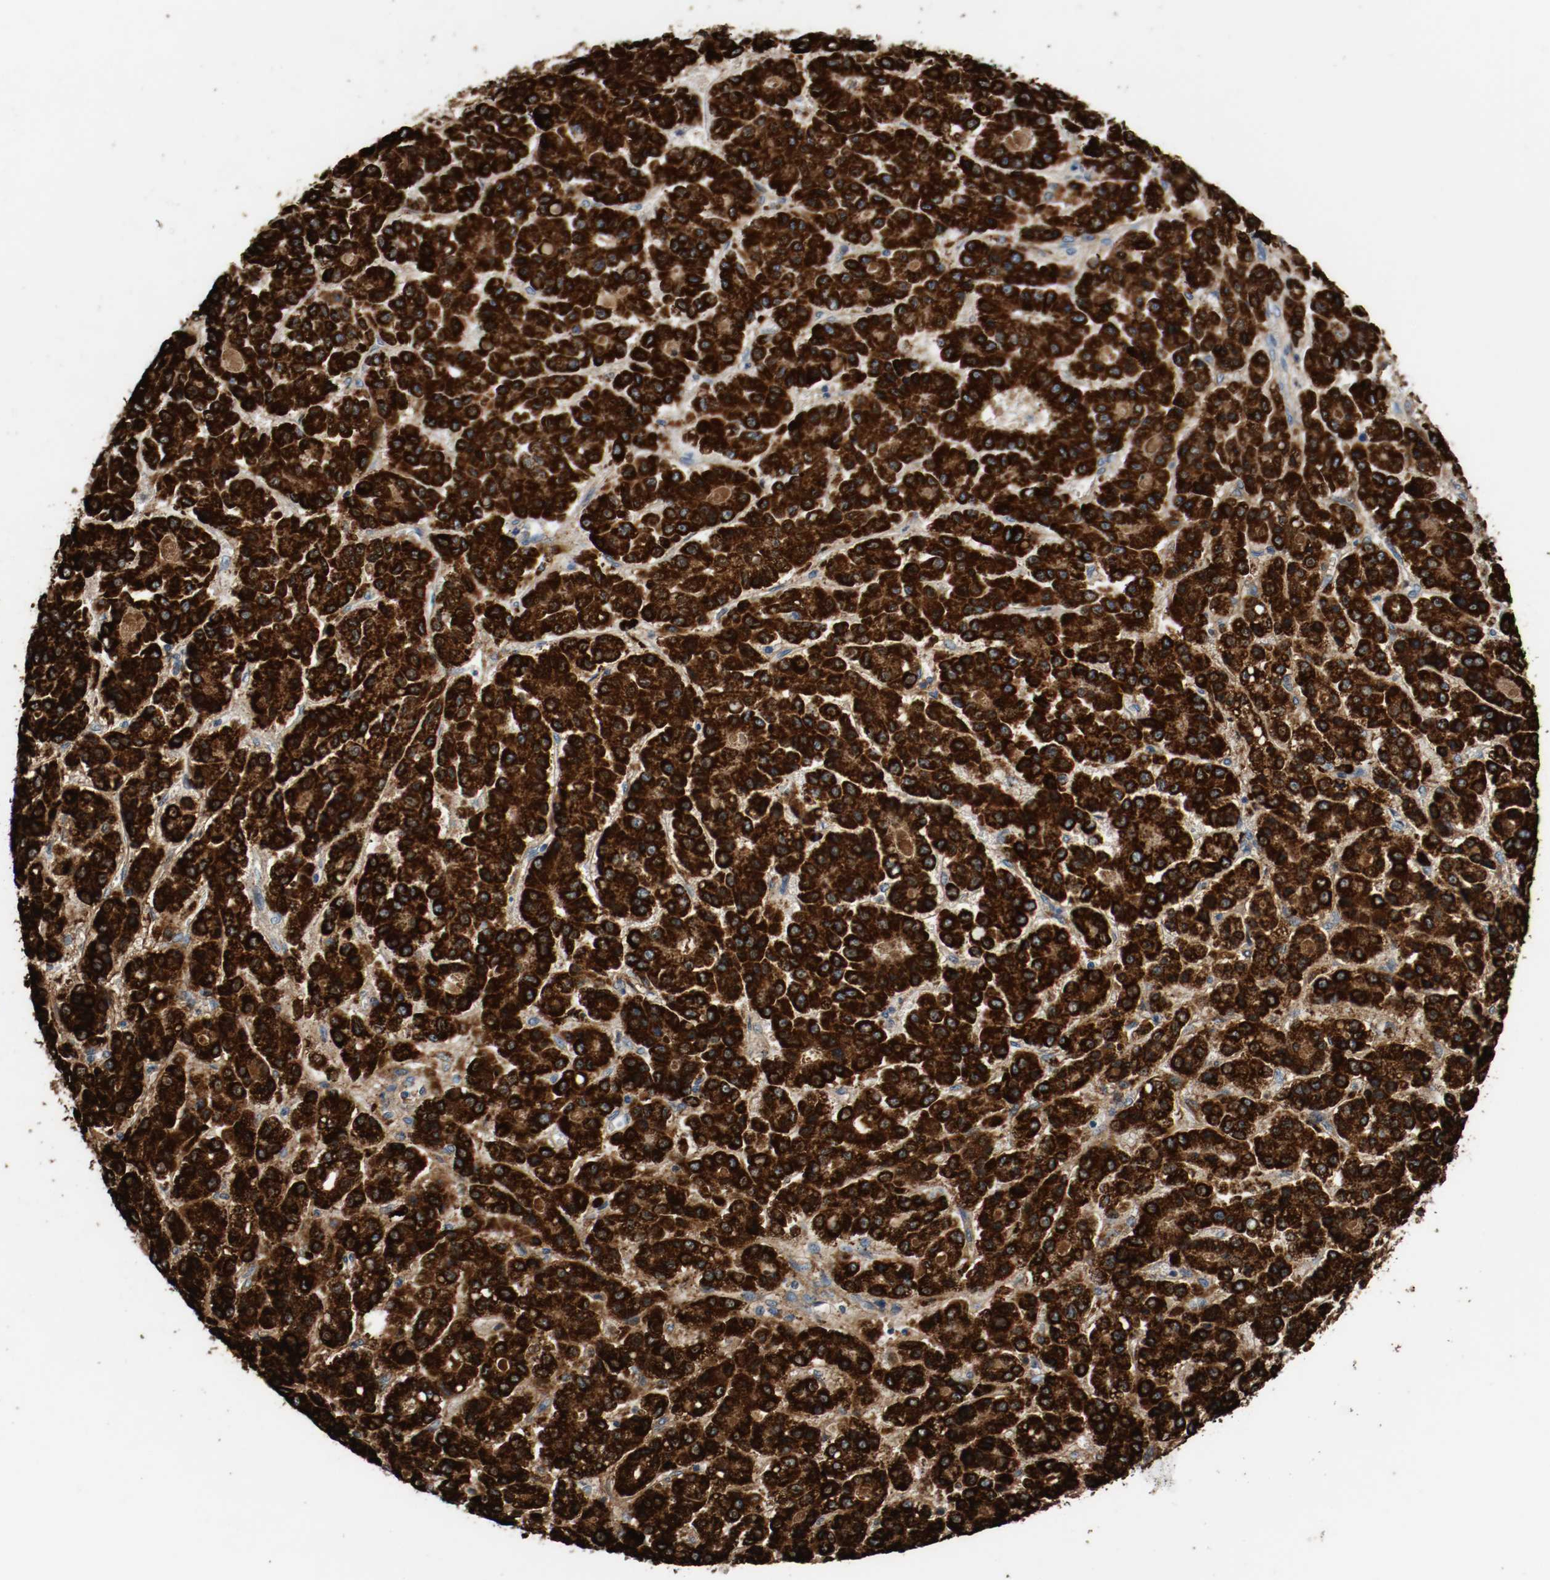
{"staining": {"intensity": "strong", "quantity": ">75%", "location": "cytoplasmic/membranous"}, "tissue": "liver cancer", "cell_type": "Tumor cells", "image_type": "cancer", "snomed": [{"axis": "morphology", "description": "Carcinoma, Hepatocellular, NOS"}, {"axis": "topography", "description": "Liver"}], "caption": "The histopathology image demonstrates staining of liver cancer, revealing strong cytoplasmic/membranous protein positivity (brown color) within tumor cells. (brown staining indicates protein expression, while blue staining denotes nuclei).", "gene": "ALDH4A1", "patient": {"sex": "male", "age": 70}}